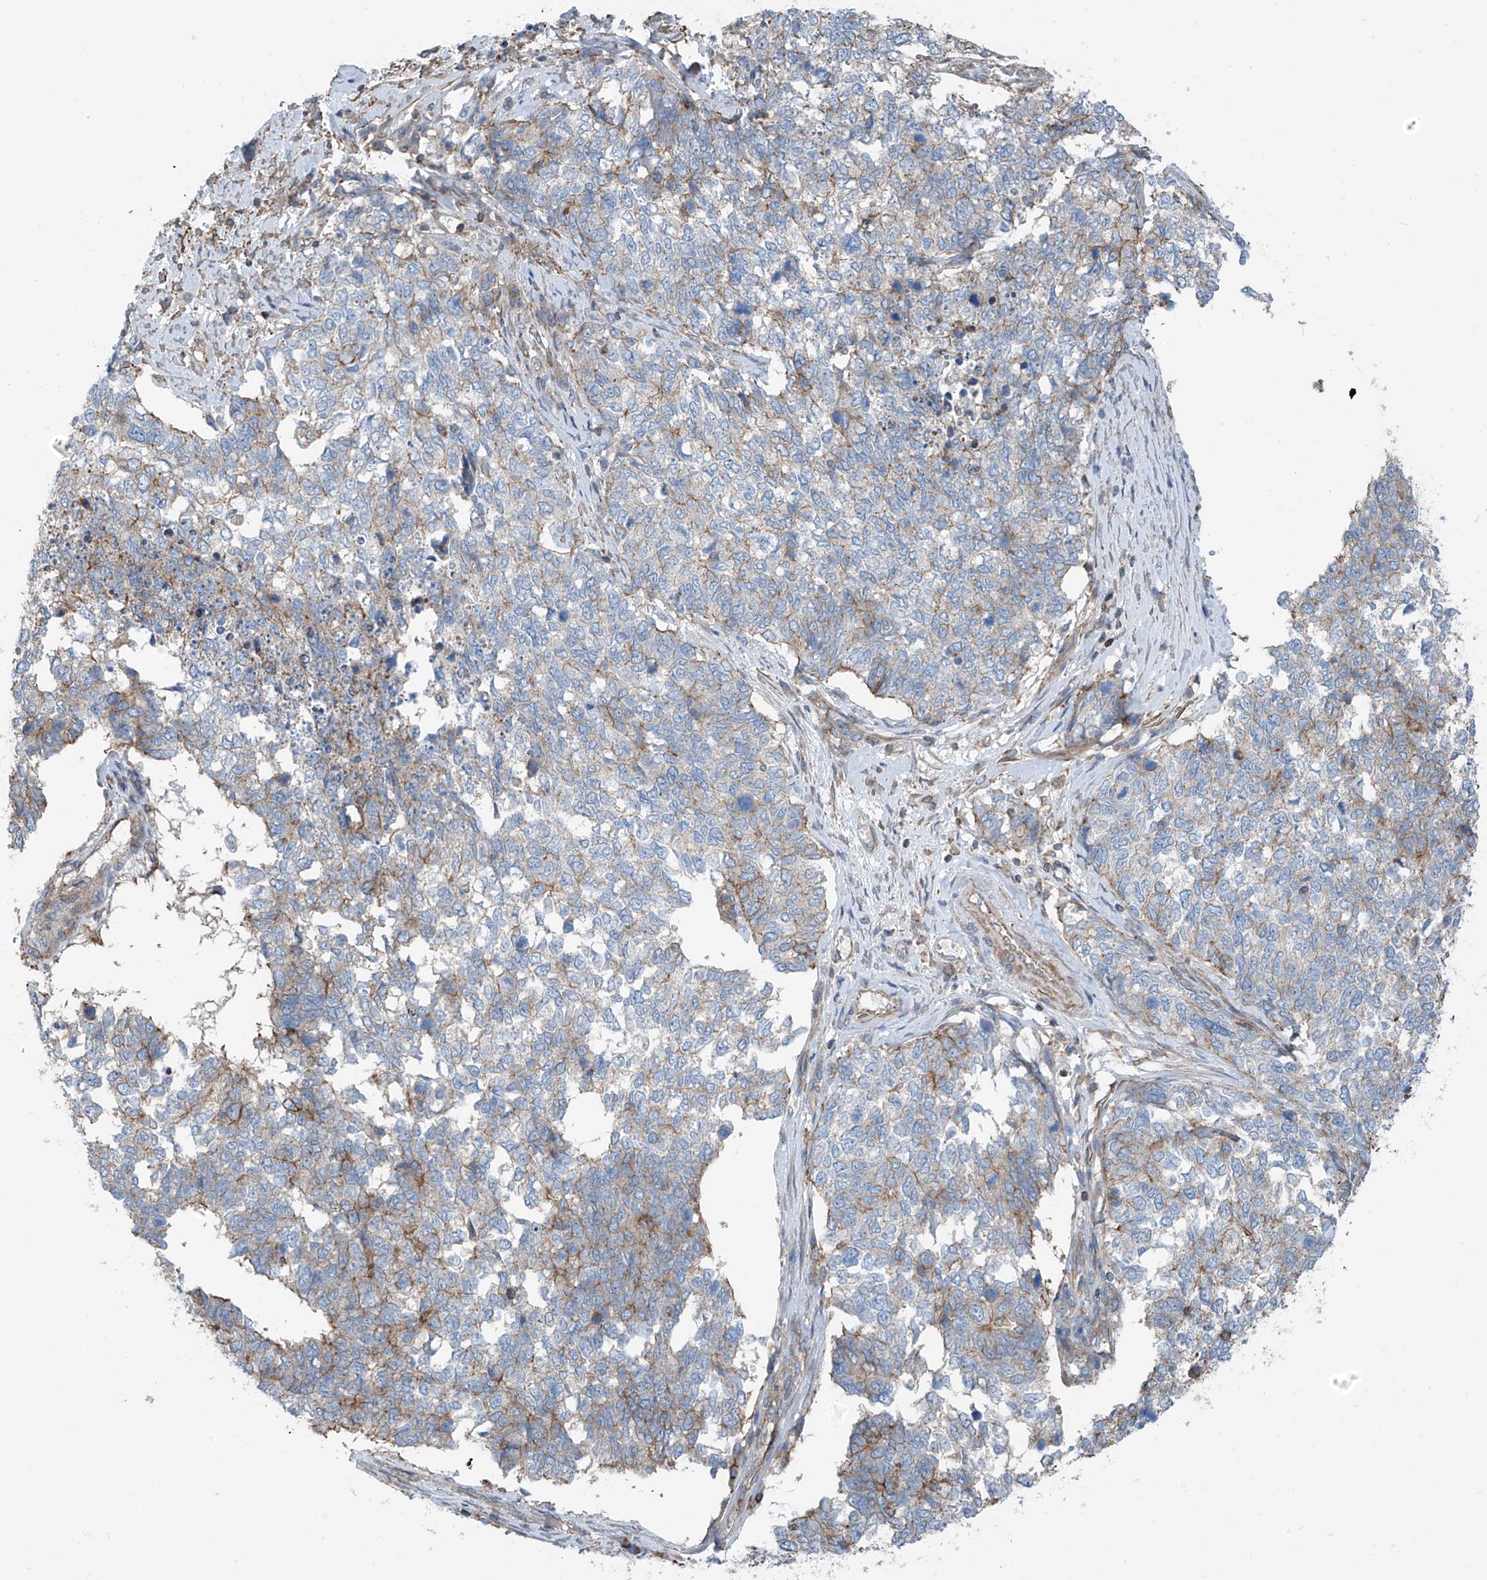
{"staining": {"intensity": "weak", "quantity": "<25%", "location": "cytoplasmic/membranous"}, "tissue": "cervical cancer", "cell_type": "Tumor cells", "image_type": "cancer", "snomed": [{"axis": "morphology", "description": "Squamous cell carcinoma, NOS"}, {"axis": "topography", "description": "Cervix"}], "caption": "This is an immunohistochemistry image of human squamous cell carcinoma (cervical). There is no expression in tumor cells.", "gene": "SLC1A5", "patient": {"sex": "female", "age": 63}}